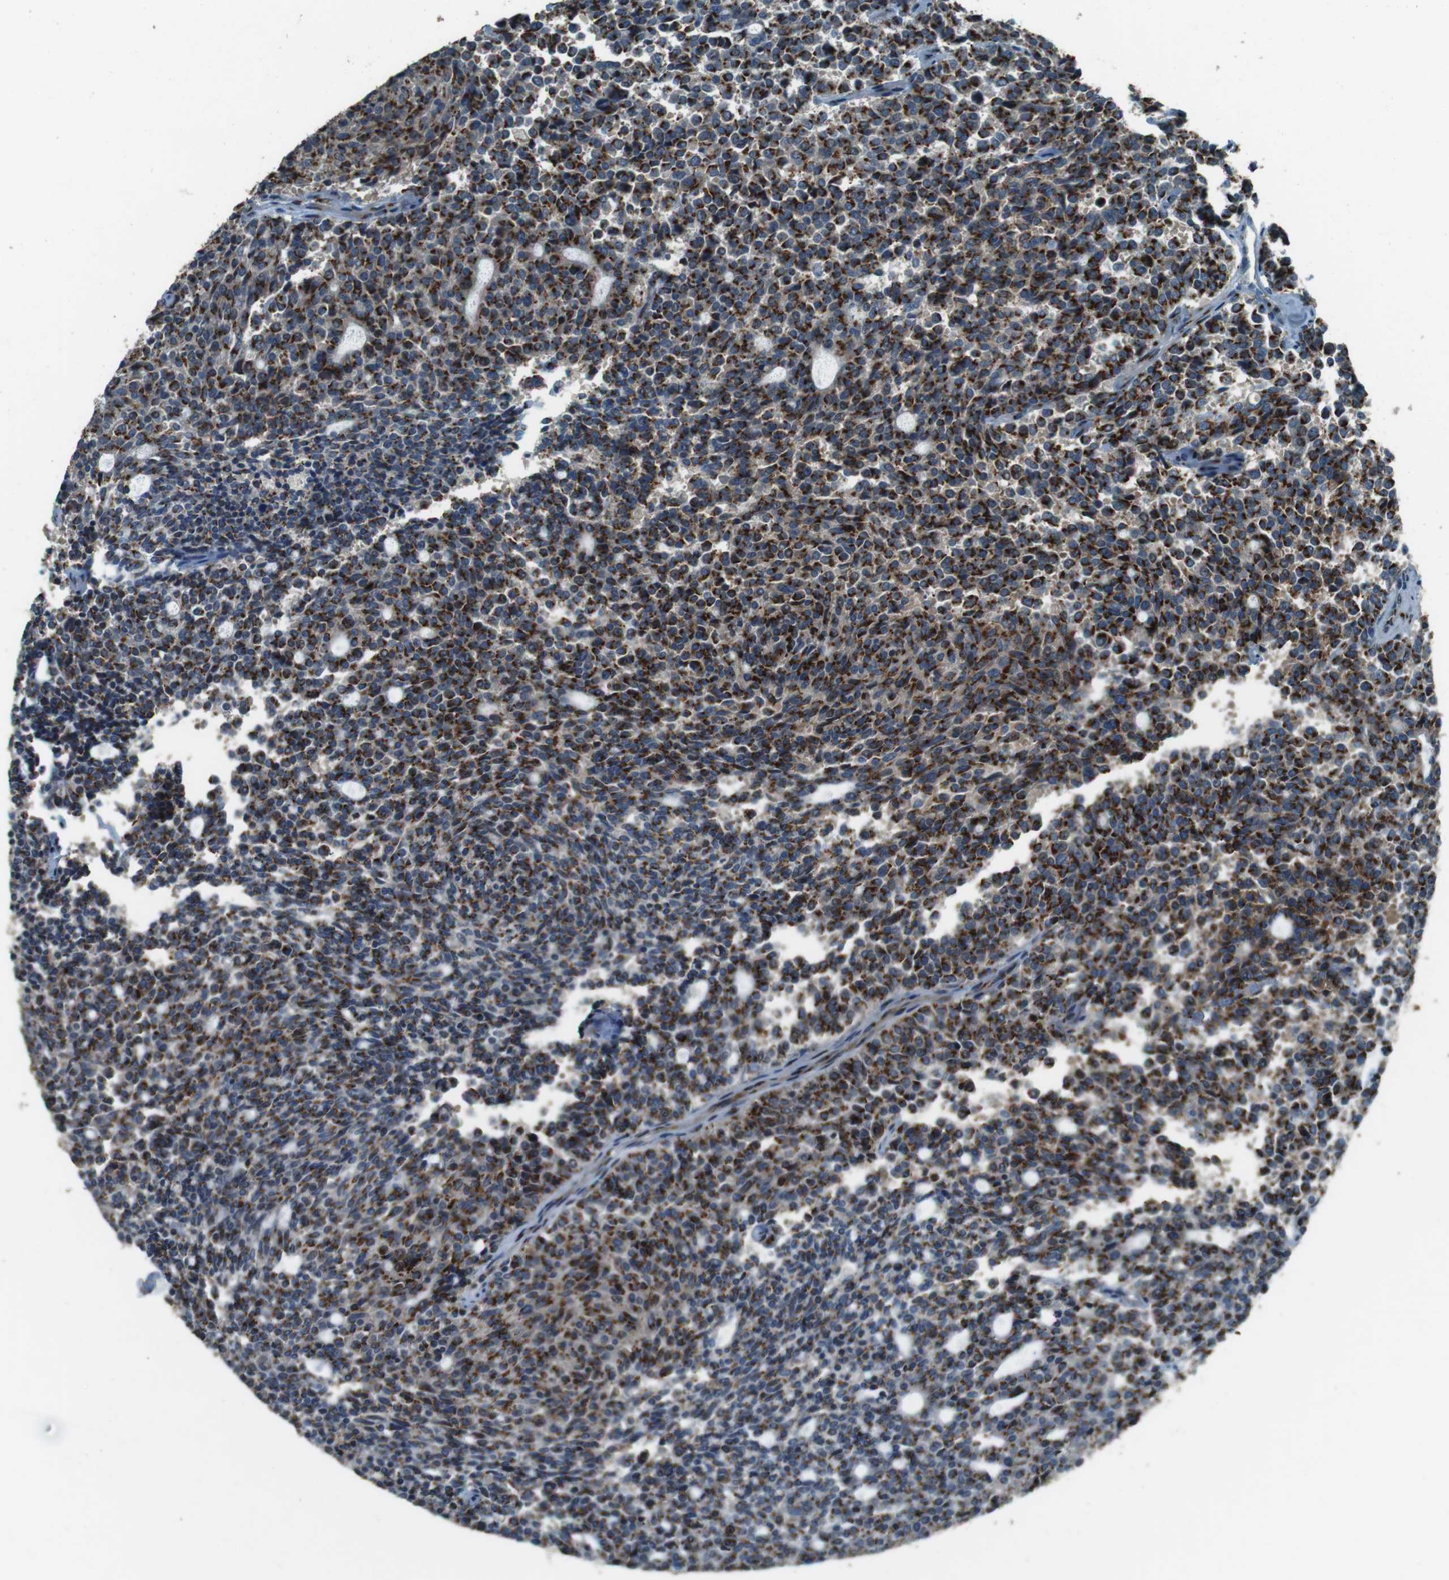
{"staining": {"intensity": "strong", "quantity": ">75%", "location": "cytoplasmic/membranous"}, "tissue": "carcinoid", "cell_type": "Tumor cells", "image_type": "cancer", "snomed": [{"axis": "morphology", "description": "Carcinoid, malignant, NOS"}, {"axis": "topography", "description": "Pancreas"}], "caption": "Carcinoid stained for a protein (brown) exhibits strong cytoplasmic/membranous positive expression in approximately >75% of tumor cells.", "gene": "TMEM115", "patient": {"sex": "female", "age": 54}}